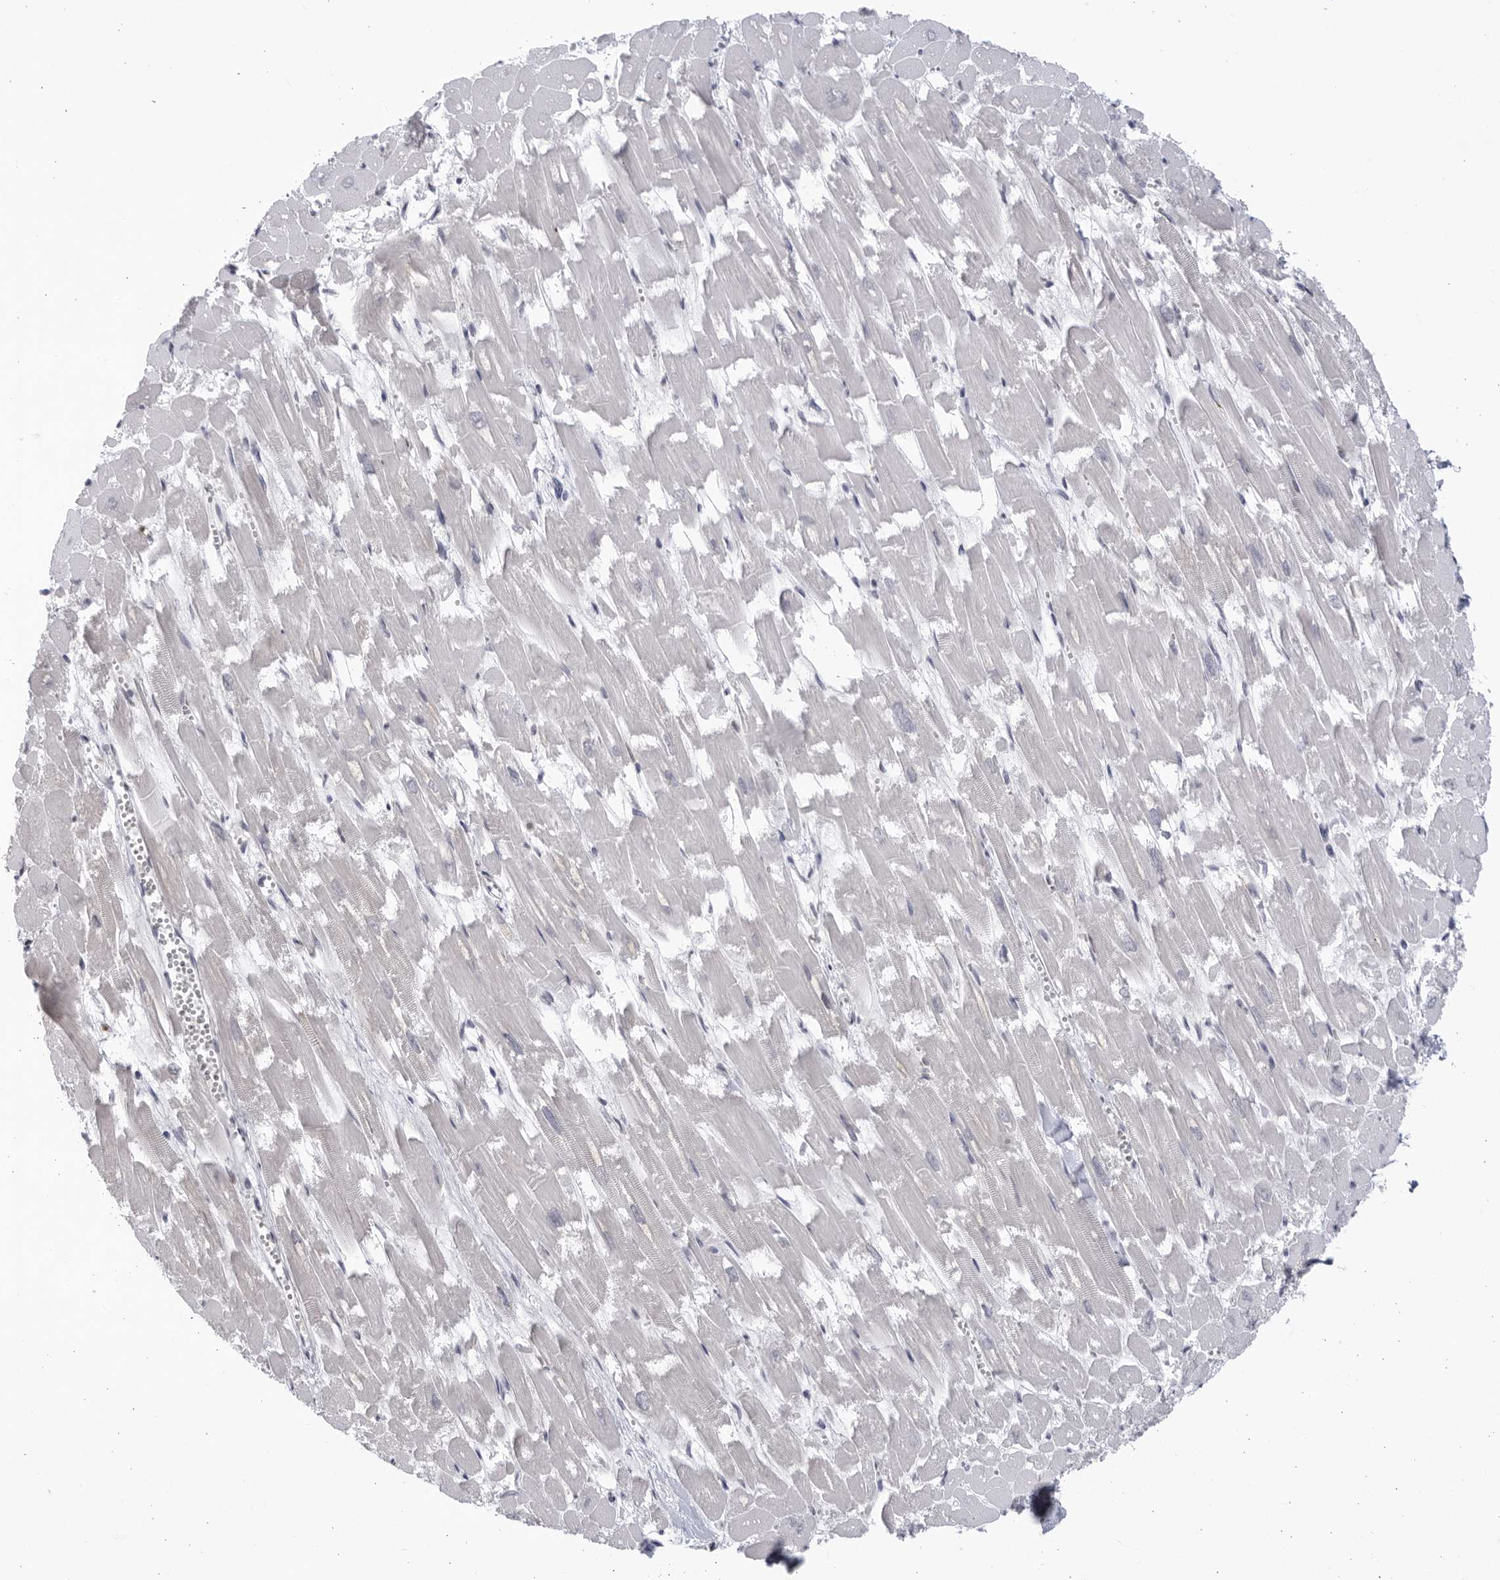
{"staining": {"intensity": "negative", "quantity": "none", "location": "none"}, "tissue": "heart muscle", "cell_type": "Cardiomyocytes", "image_type": "normal", "snomed": [{"axis": "morphology", "description": "Normal tissue, NOS"}, {"axis": "topography", "description": "Heart"}], "caption": "Cardiomyocytes show no significant protein staining in unremarkable heart muscle. (DAB immunohistochemistry (IHC), high magnification).", "gene": "BMP2K", "patient": {"sex": "male", "age": 54}}